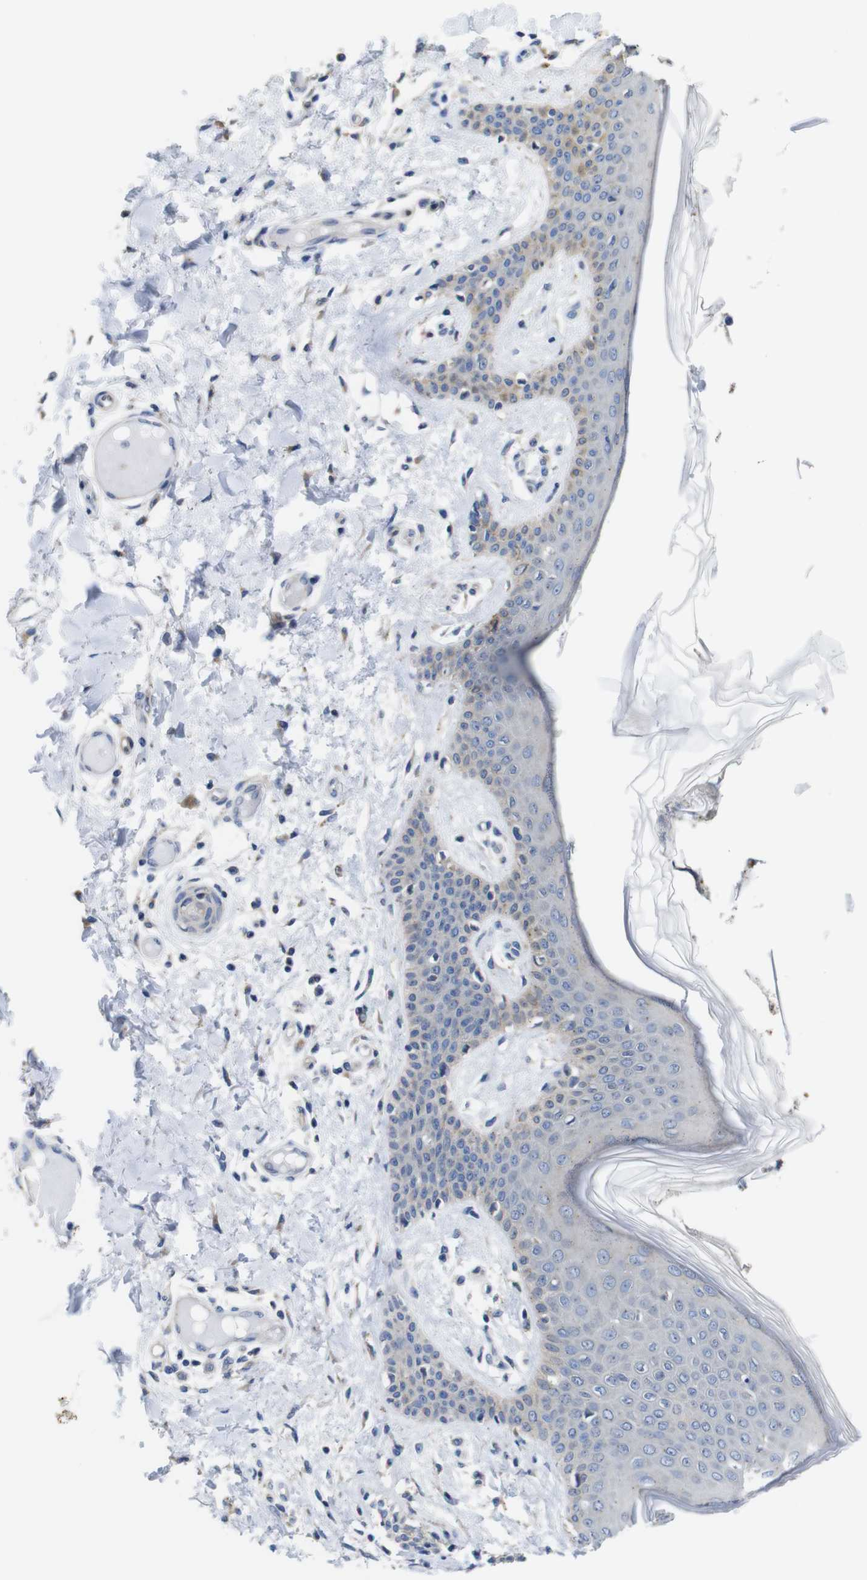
{"staining": {"intensity": "negative", "quantity": "none", "location": "none"}, "tissue": "skin", "cell_type": "Fibroblasts", "image_type": "normal", "snomed": [{"axis": "morphology", "description": "Normal tissue, NOS"}, {"axis": "topography", "description": "Skin"}], "caption": "Immunohistochemistry of unremarkable skin reveals no expression in fibroblasts.", "gene": "DDRGK1", "patient": {"sex": "male", "age": 53}}